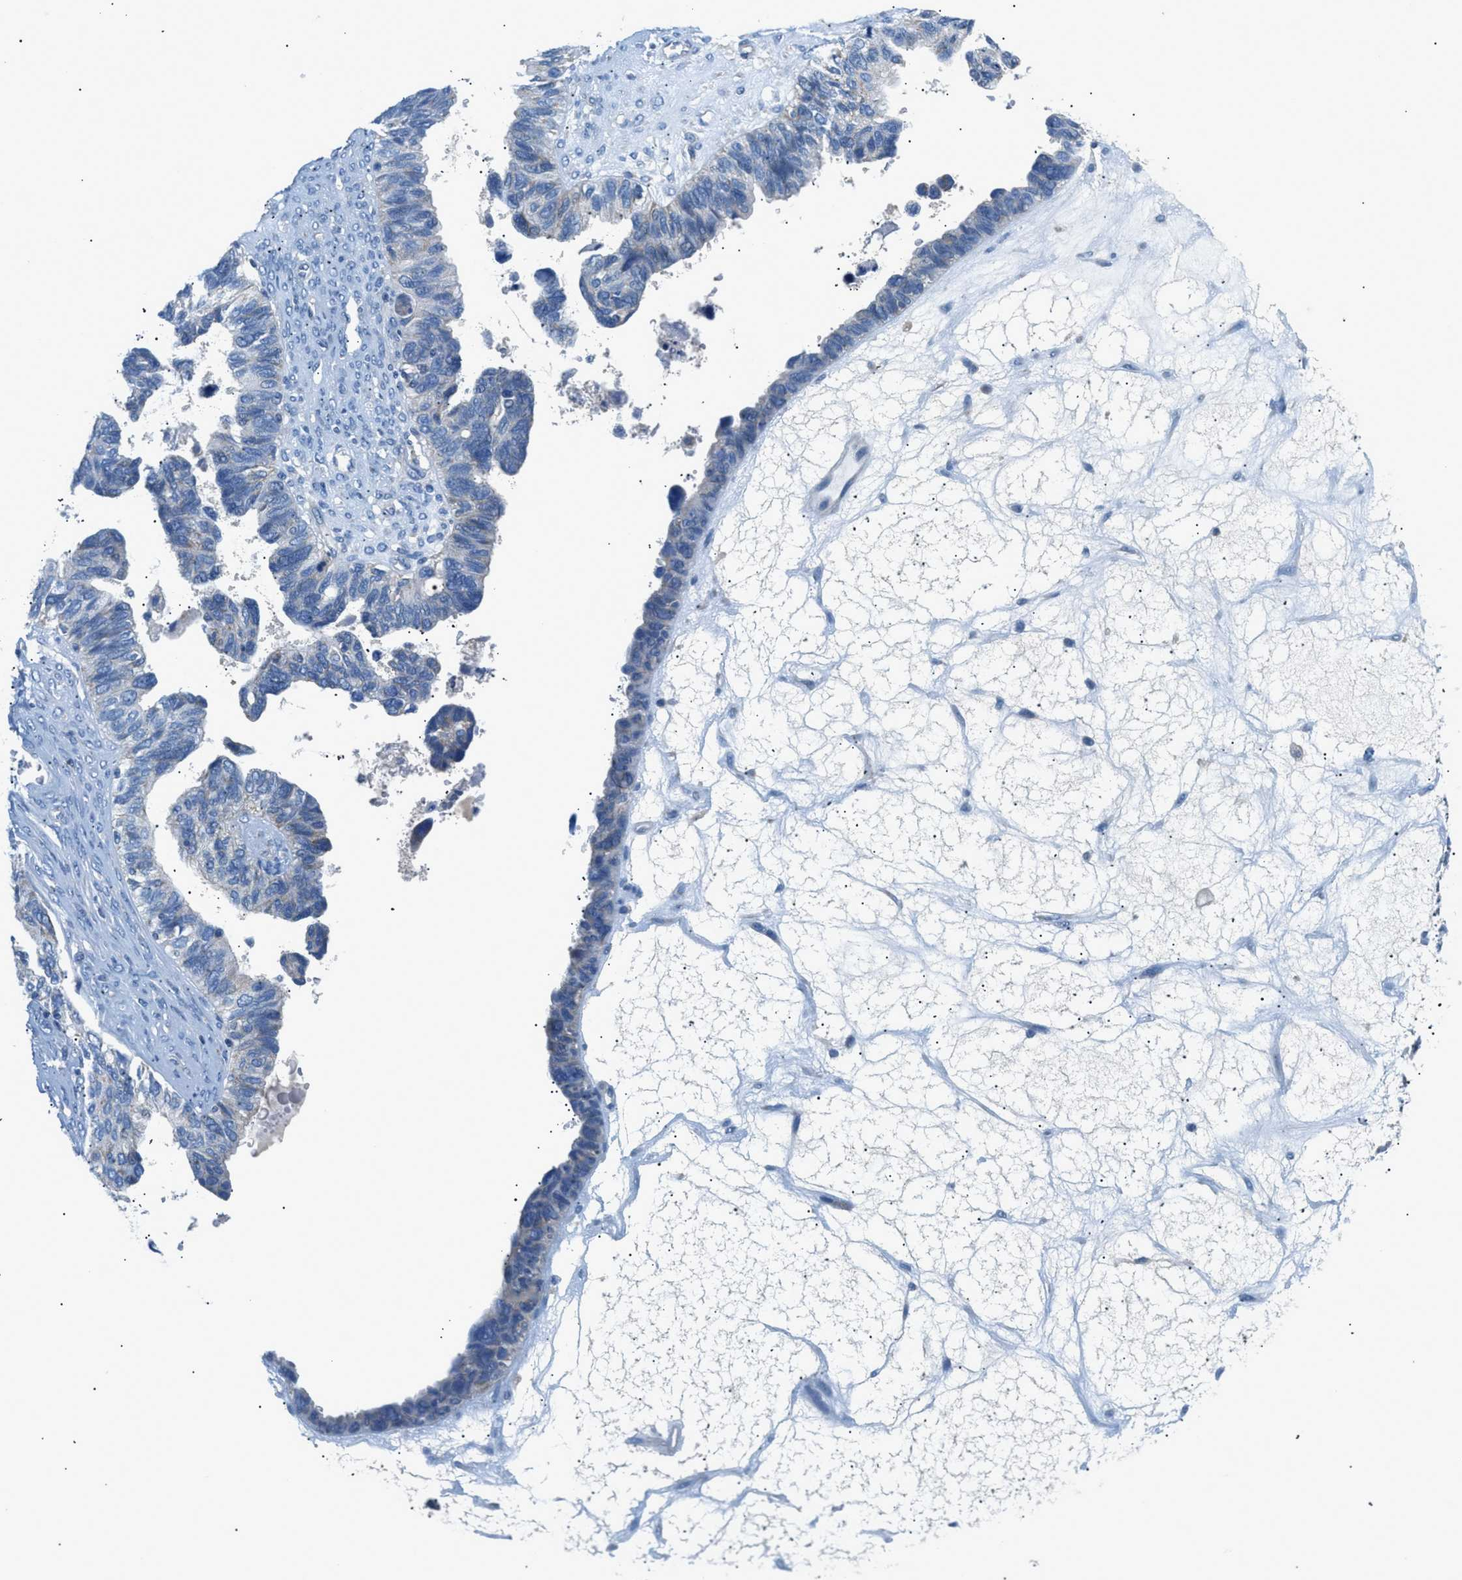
{"staining": {"intensity": "negative", "quantity": "none", "location": "none"}, "tissue": "ovarian cancer", "cell_type": "Tumor cells", "image_type": "cancer", "snomed": [{"axis": "morphology", "description": "Cystadenocarcinoma, serous, NOS"}, {"axis": "topography", "description": "Ovary"}], "caption": "Human serous cystadenocarcinoma (ovarian) stained for a protein using immunohistochemistry (IHC) demonstrates no staining in tumor cells.", "gene": "ILDR1", "patient": {"sex": "female", "age": 79}}